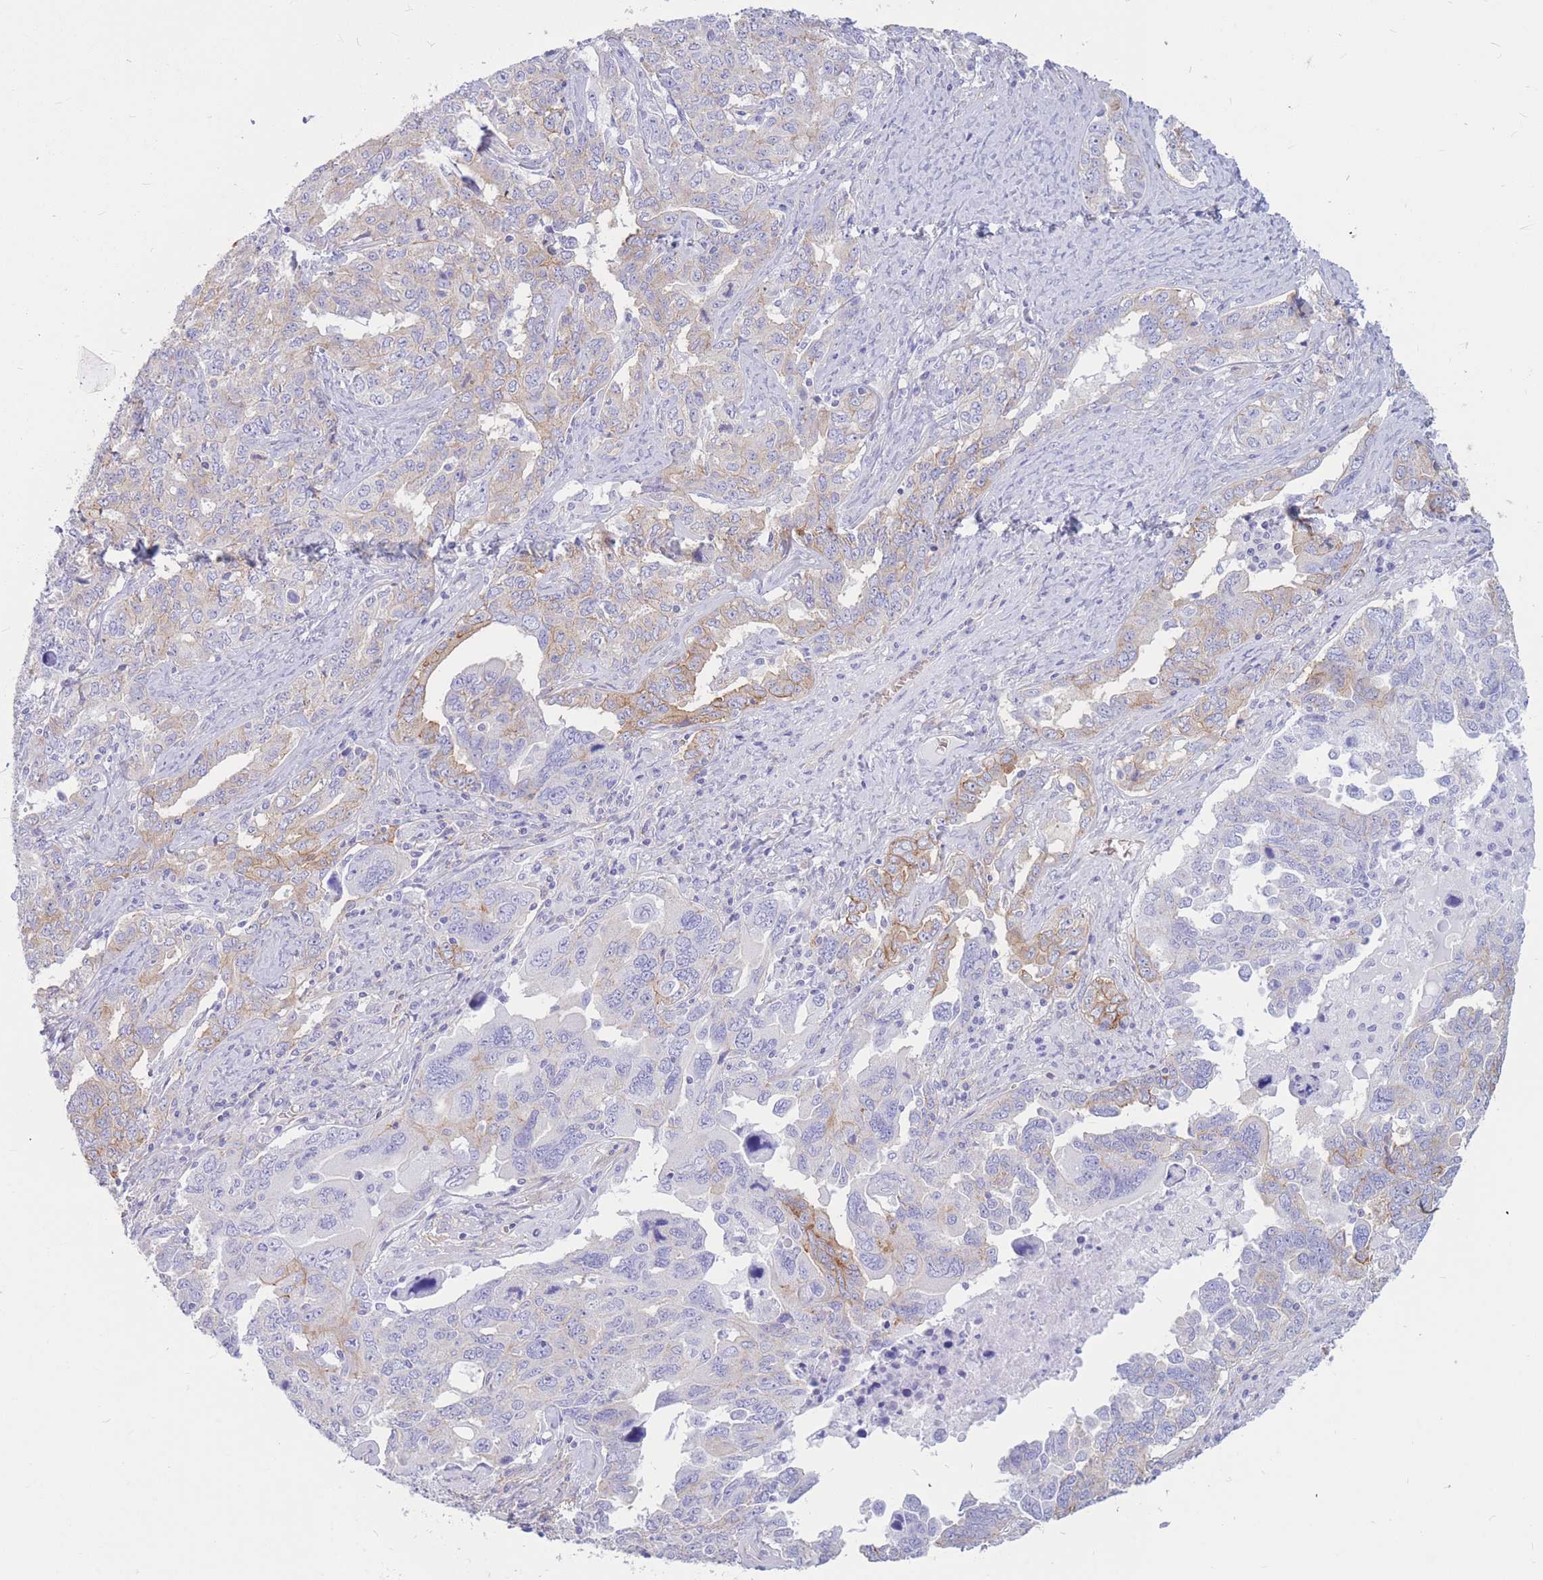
{"staining": {"intensity": "moderate", "quantity": "<25%", "location": "cytoplasmic/membranous"}, "tissue": "ovarian cancer", "cell_type": "Tumor cells", "image_type": "cancer", "snomed": [{"axis": "morphology", "description": "Carcinoma, endometroid"}, {"axis": "topography", "description": "Ovary"}], "caption": "Immunohistochemical staining of ovarian cancer exhibits low levels of moderate cytoplasmic/membranous protein positivity in about <25% of tumor cells.", "gene": "ADD2", "patient": {"sex": "female", "age": 62}}